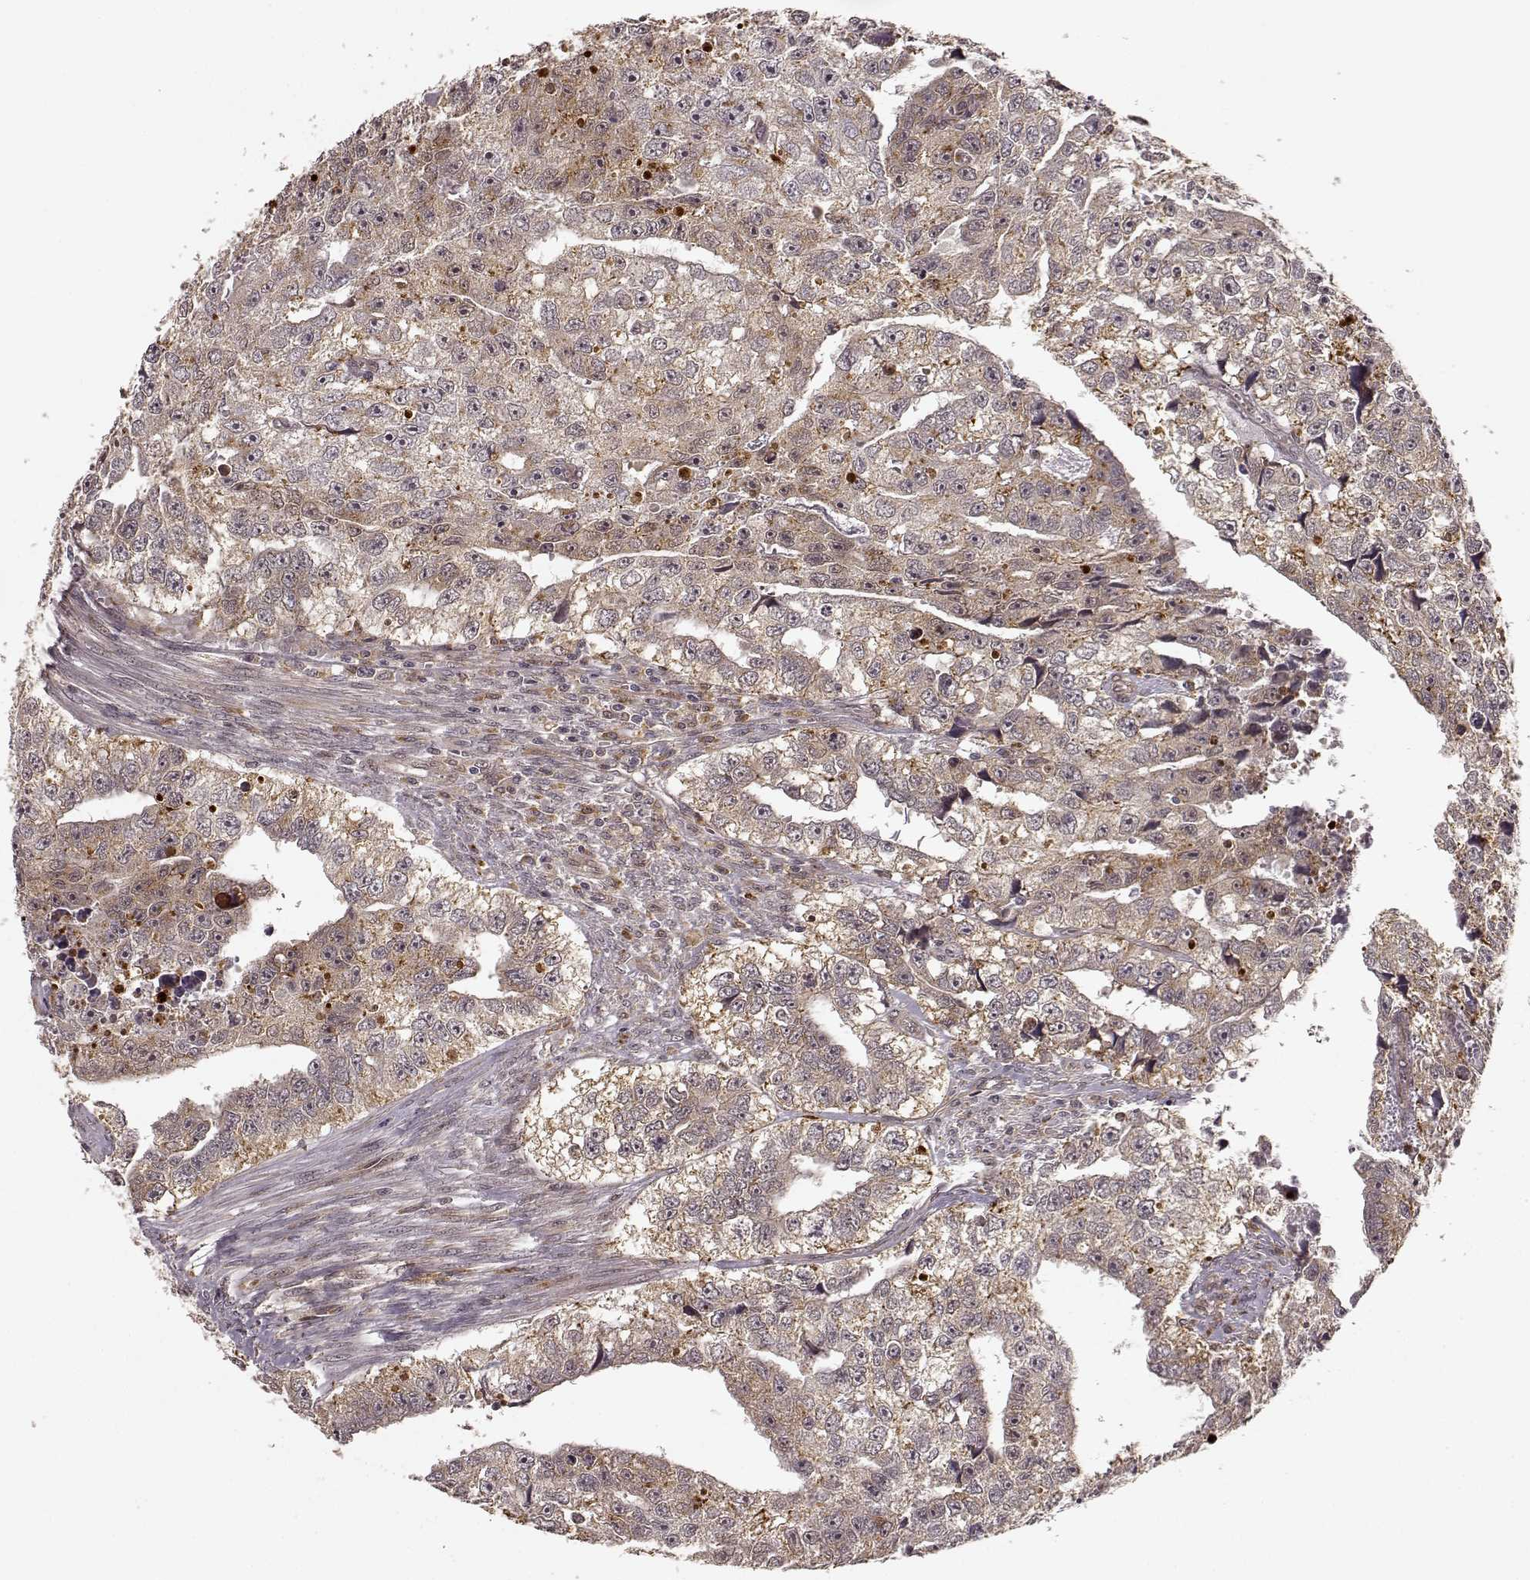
{"staining": {"intensity": "weak", "quantity": ">75%", "location": "cytoplasmic/membranous"}, "tissue": "testis cancer", "cell_type": "Tumor cells", "image_type": "cancer", "snomed": [{"axis": "morphology", "description": "Carcinoma, Embryonal, NOS"}, {"axis": "morphology", "description": "Teratoma, malignant, NOS"}, {"axis": "topography", "description": "Testis"}], "caption": "An IHC histopathology image of tumor tissue is shown. Protein staining in brown shows weak cytoplasmic/membranous positivity in embryonal carcinoma (testis) within tumor cells. (DAB (3,3'-diaminobenzidine) IHC, brown staining for protein, blue staining for nuclei).", "gene": "SLC12A9", "patient": {"sex": "male", "age": 44}}